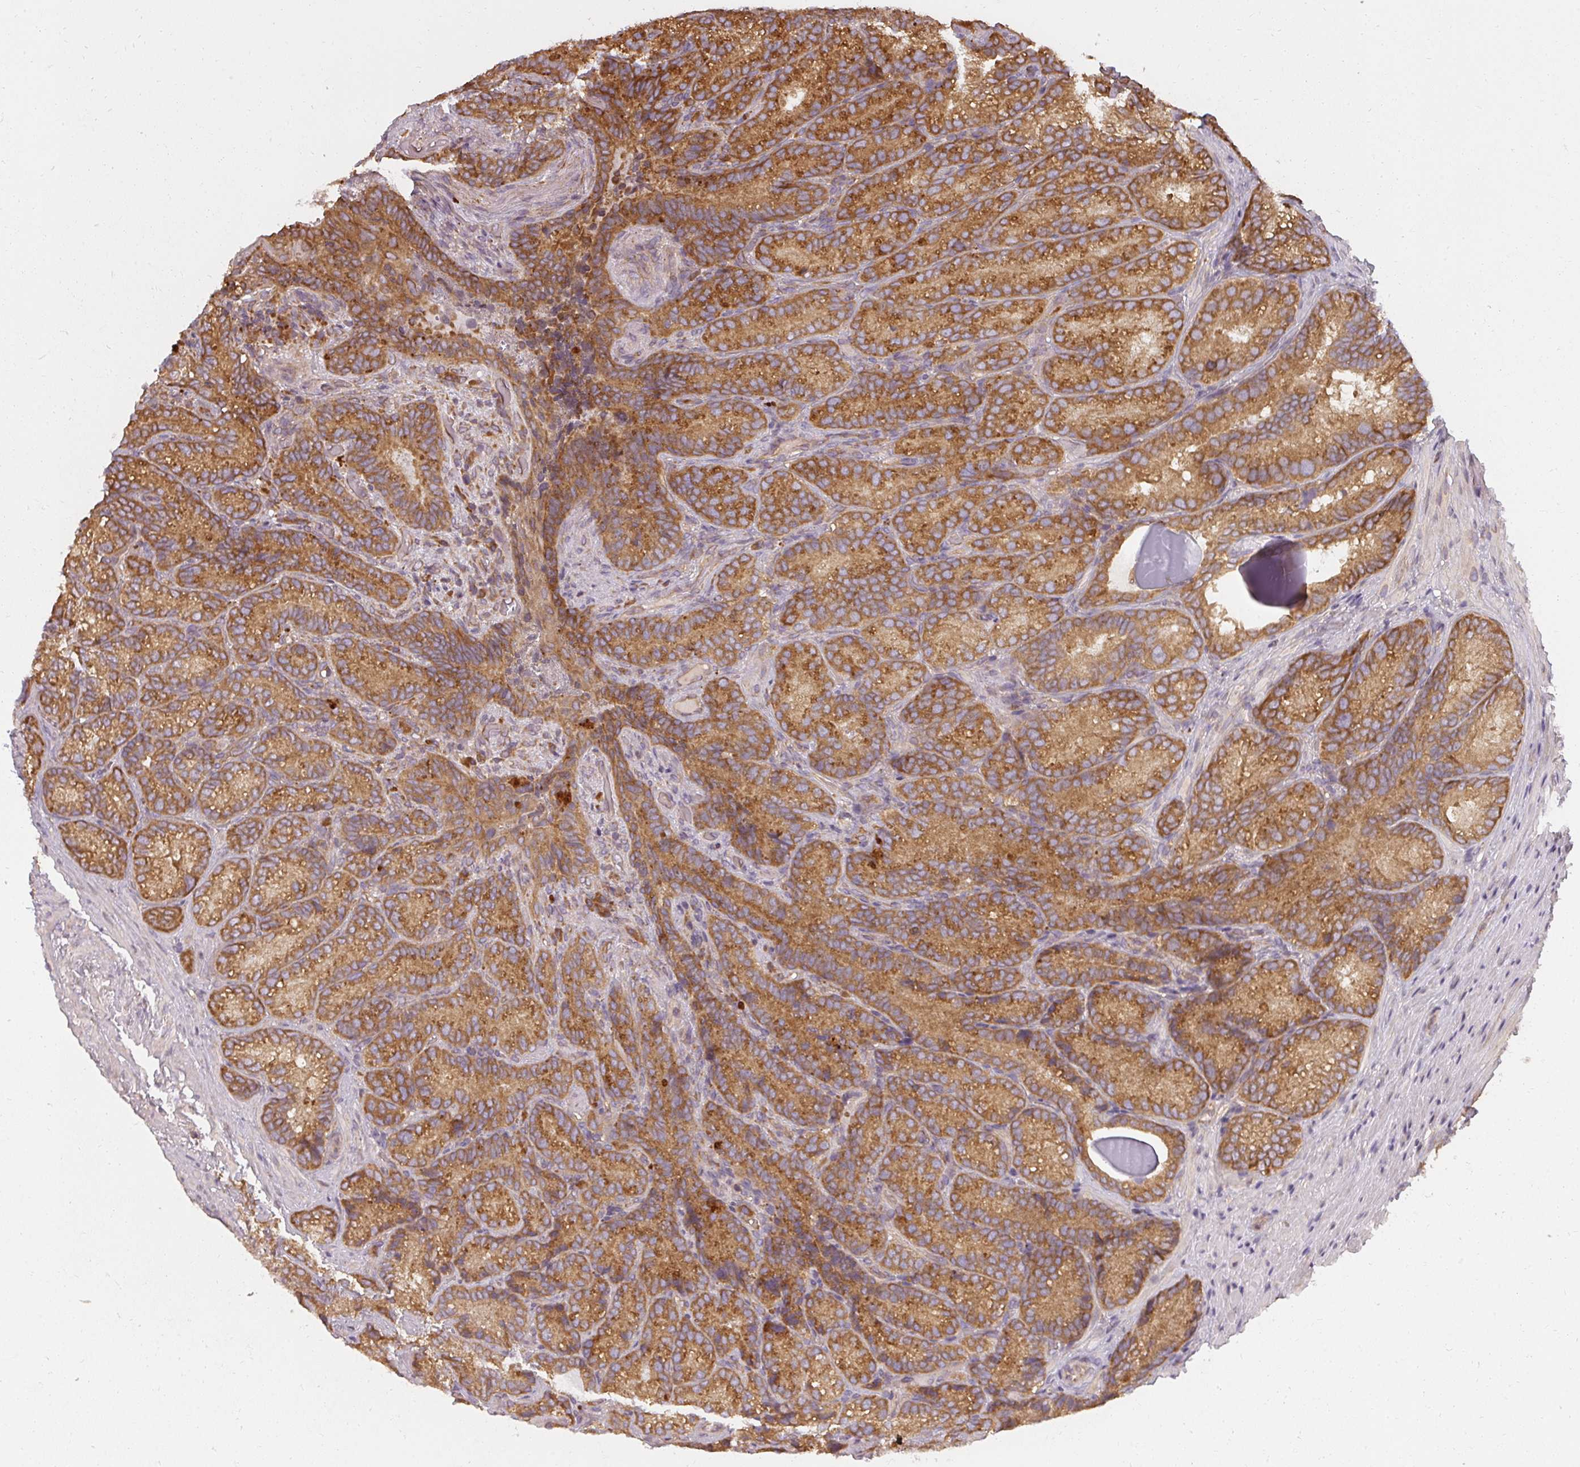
{"staining": {"intensity": "strong", "quantity": ">75%", "location": "cytoplasmic/membranous"}, "tissue": "seminal vesicle", "cell_type": "Glandular cells", "image_type": "normal", "snomed": [{"axis": "morphology", "description": "Normal tissue, NOS"}, {"axis": "topography", "description": "Seminal veicle"}], "caption": "Seminal vesicle stained with a protein marker exhibits strong staining in glandular cells.", "gene": "RPL24", "patient": {"sex": "male", "age": 58}}